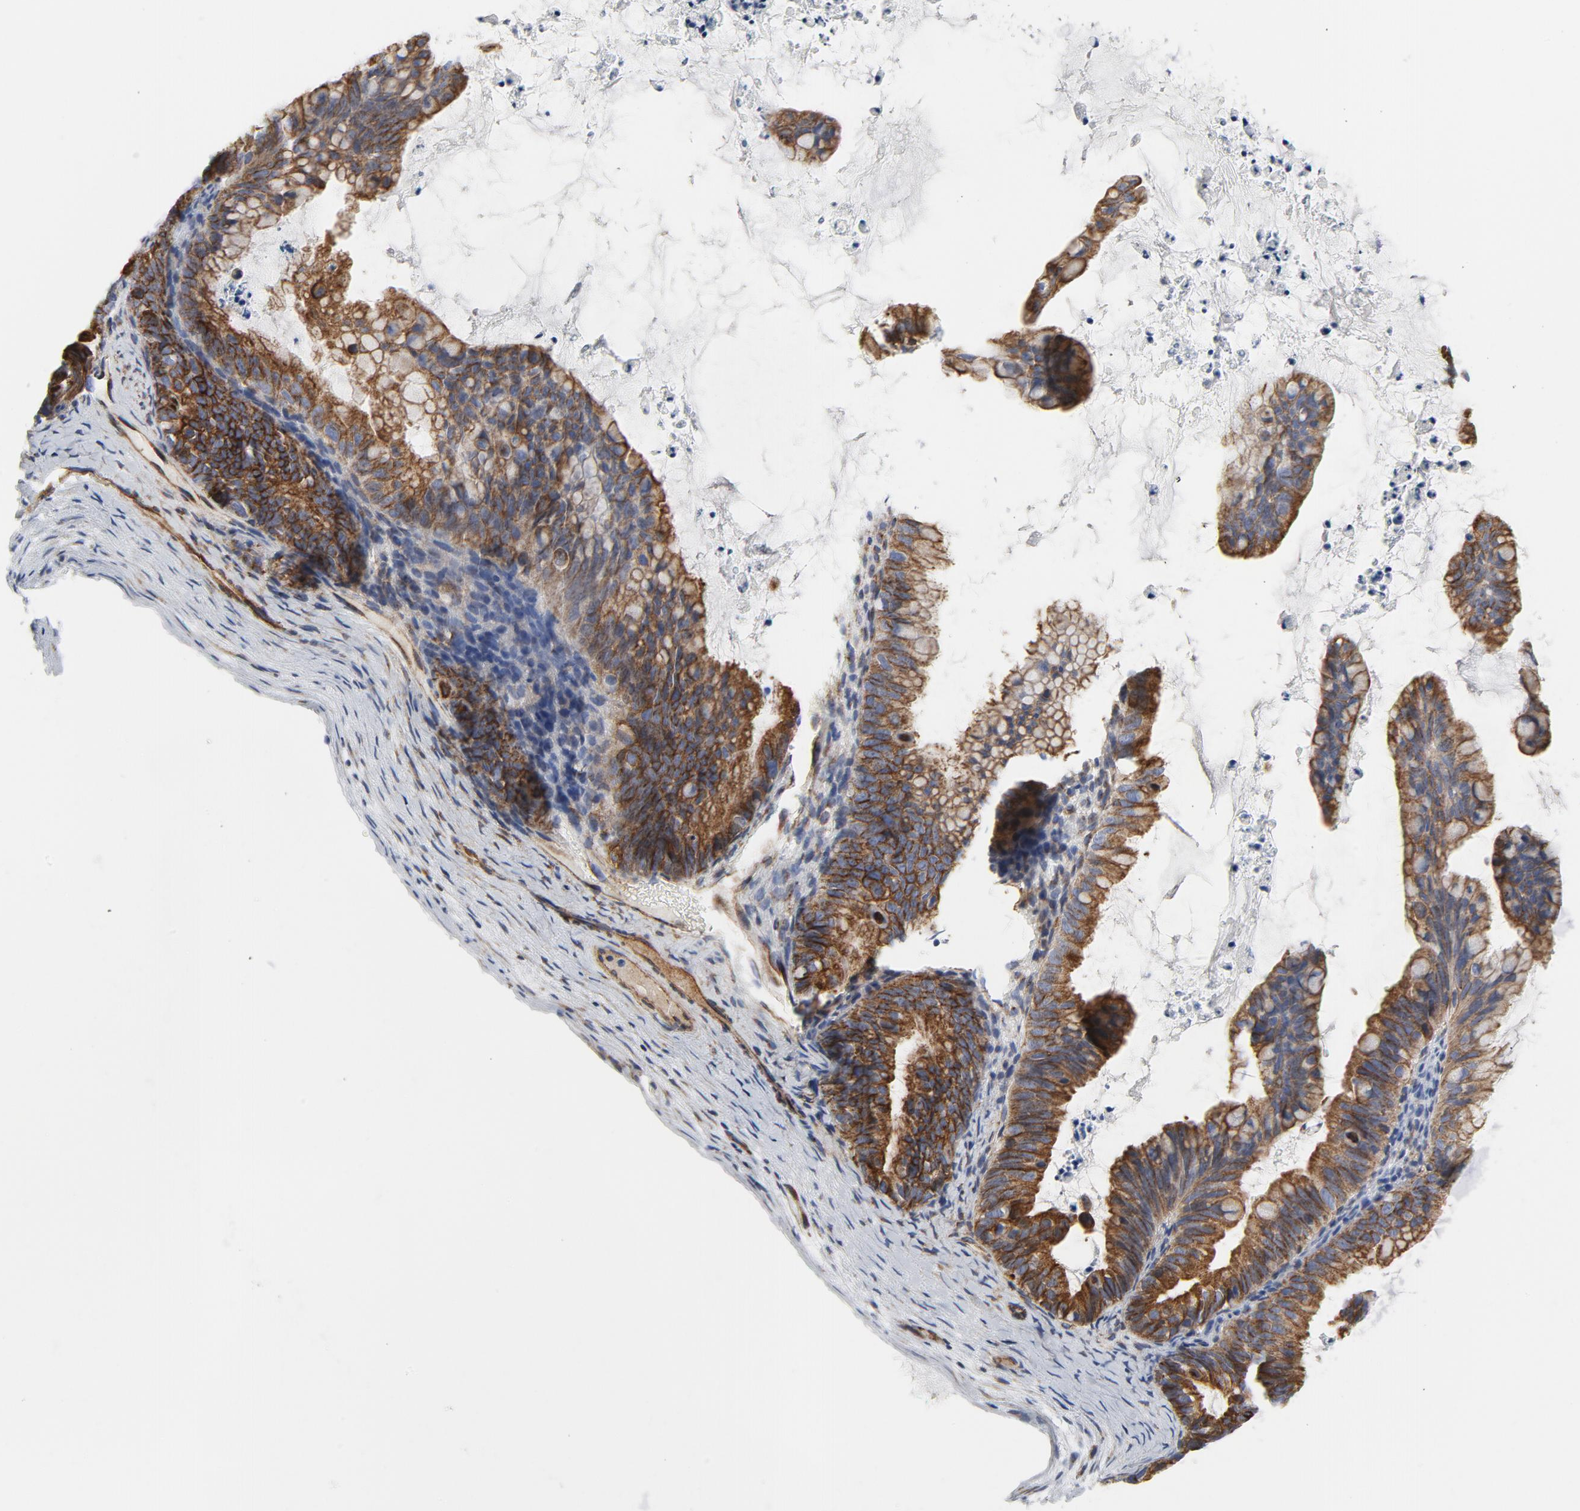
{"staining": {"intensity": "strong", "quantity": "25%-75%", "location": "cytoplasmic/membranous"}, "tissue": "ovarian cancer", "cell_type": "Tumor cells", "image_type": "cancer", "snomed": [{"axis": "morphology", "description": "Cystadenocarcinoma, mucinous, NOS"}, {"axis": "topography", "description": "Ovary"}], "caption": "The image reveals immunohistochemical staining of ovarian mucinous cystadenocarcinoma. There is strong cytoplasmic/membranous positivity is appreciated in approximately 25%-75% of tumor cells. The protein of interest is shown in brown color, while the nuclei are stained blue.", "gene": "TUBB1", "patient": {"sex": "female", "age": 36}}